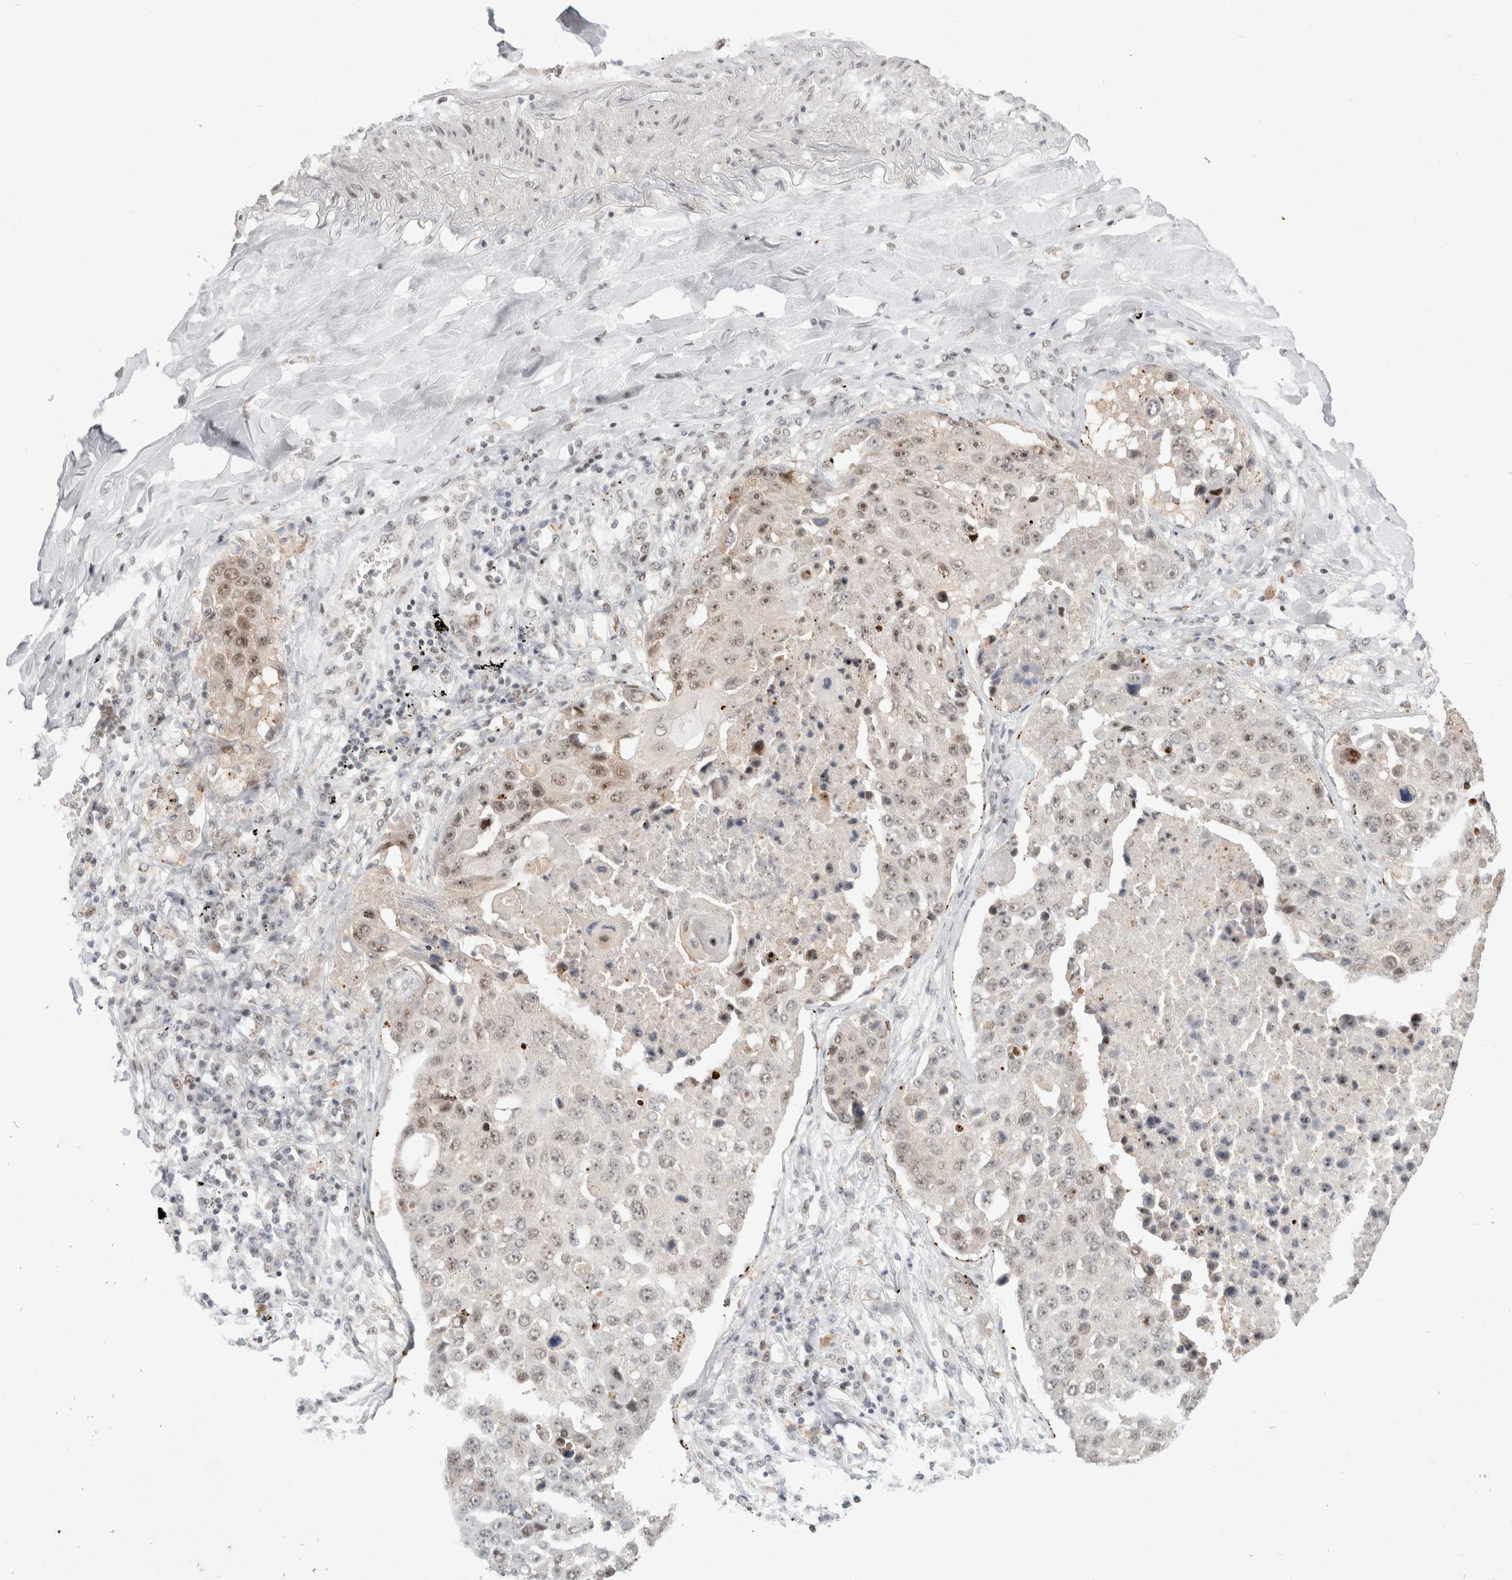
{"staining": {"intensity": "weak", "quantity": "25%-75%", "location": "nuclear"}, "tissue": "lung cancer", "cell_type": "Tumor cells", "image_type": "cancer", "snomed": [{"axis": "morphology", "description": "Squamous cell carcinoma, NOS"}, {"axis": "topography", "description": "Lung"}], "caption": "Immunohistochemistry (IHC) (DAB (3,3'-diaminobenzidine)) staining of lung cancer (squamous cell carcinoma) displays weak nuclear protein positivity in about 25%-75% of tumor cells.", "gene": "SENP6", "patient": {"sex": "male", "age": 61}}